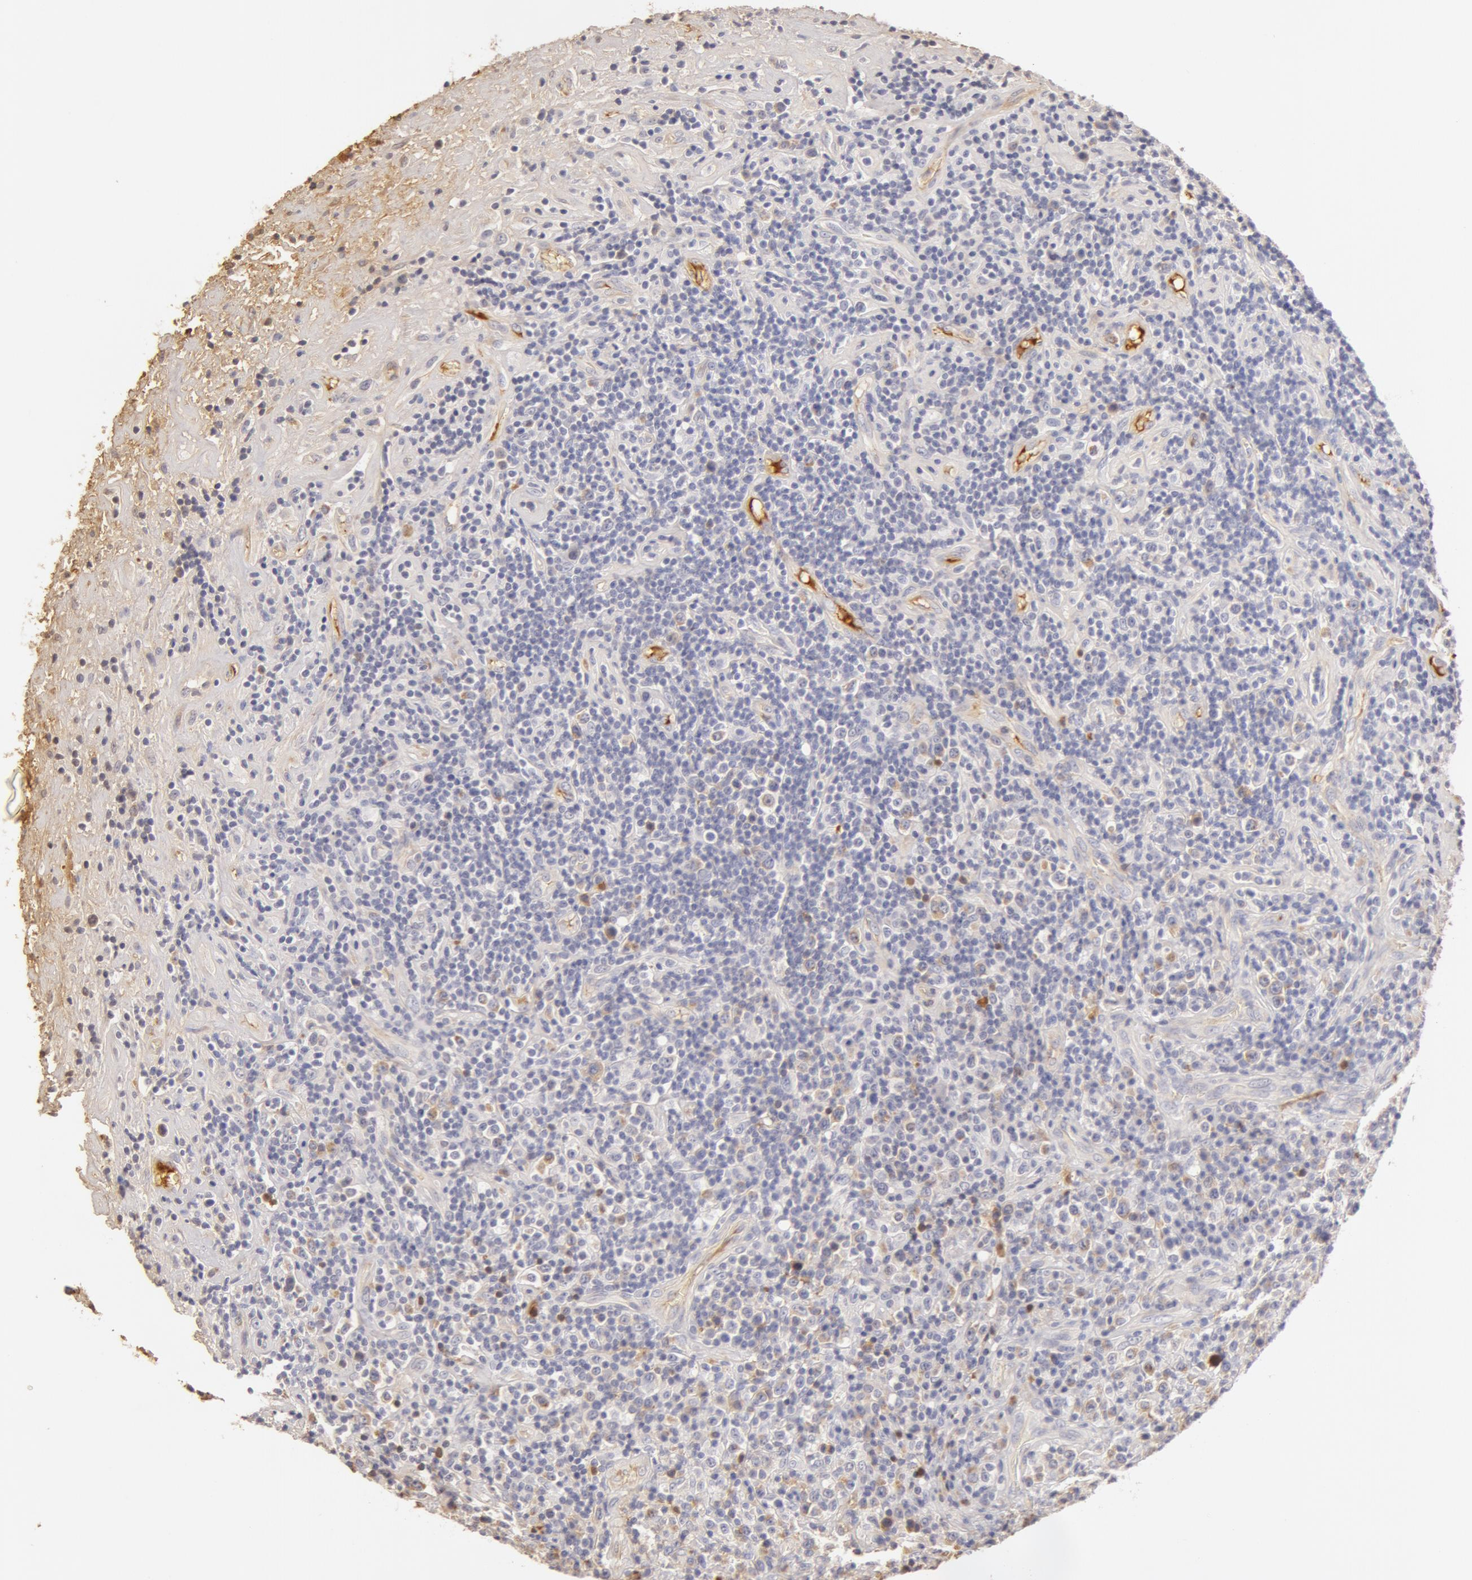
{"staining": {"intensity": "negative", "quantity": "none", "location": "none"}, "tissue": "lymphoma", "cell_type": "Tumor cells", "image_type": "cancer", "snomed": [{"axis": "morphology", "description": "Hodgkin's disease, NOS"}, {"axis": "topography", "description": "Lymph node"}], "caption": "Immunohistochemistry micrograph of human lymphoma stained for a protein (brown), which shows no positivity in tumor cells.", "gene": "TF", "patient": {"sex": "male", "age": 46}}